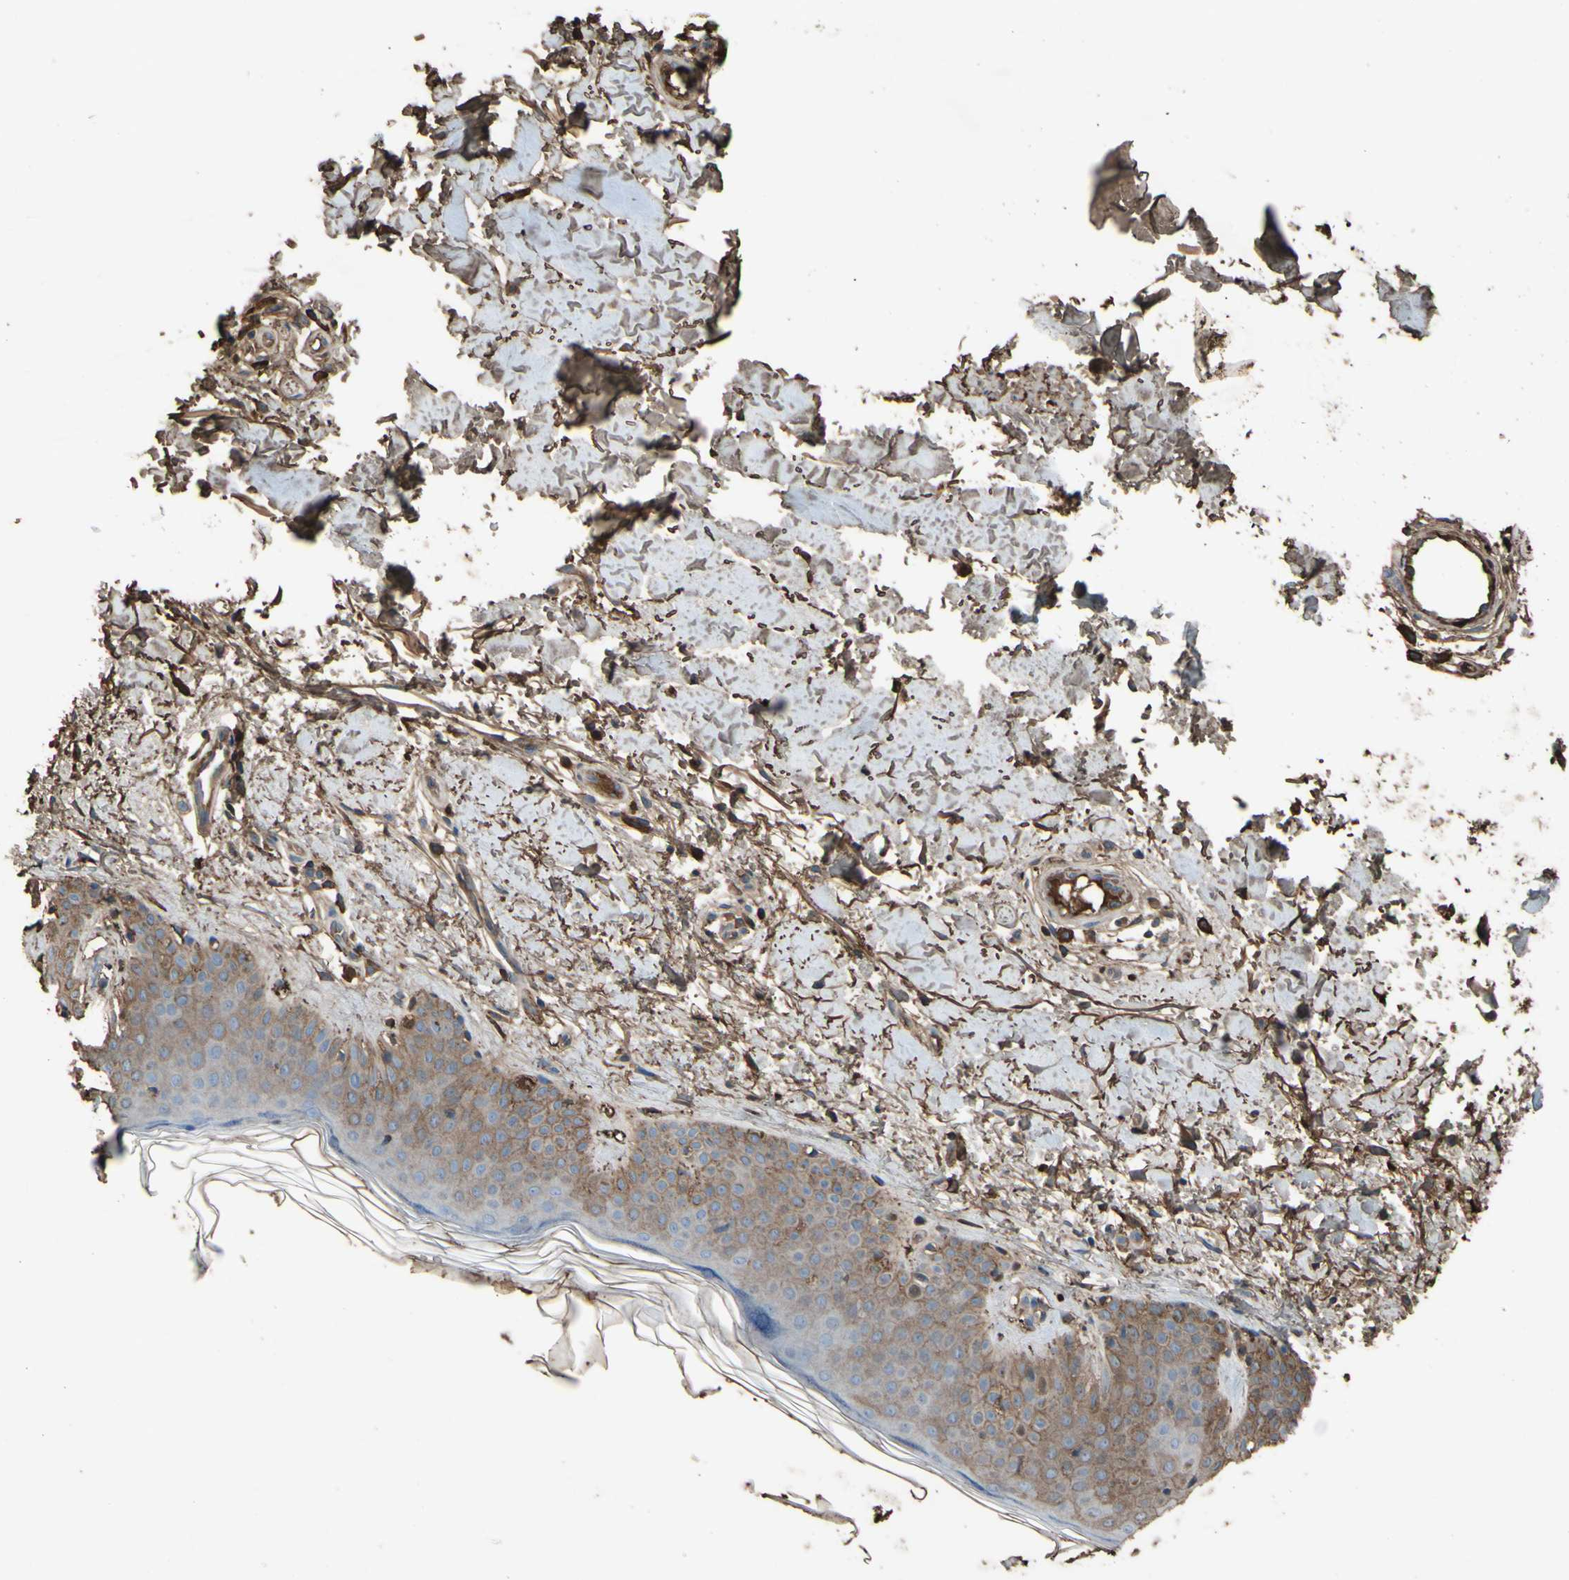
{"staining": {"intensity": "strong", "quantity": ">75%", "location": "cytoplasmic/membranous"}, "tissue": "skin", "cell_type": "Fibroblasts", "image_type": "normal", "snomed": [{"axis": "morphology", "description": "Normal tissue, NOS"}, {"axis": "topography", "description": "Skin"}], "caption": "Strong cytoplasmic/membranous staining is appreciated in about >75% of fibroblasts in benign skin. (brown staining indicates protein expression, while blue staining denotes nuclei).", "gene": "PTGDS", "patient": {"sex": "male", "age": 67}}